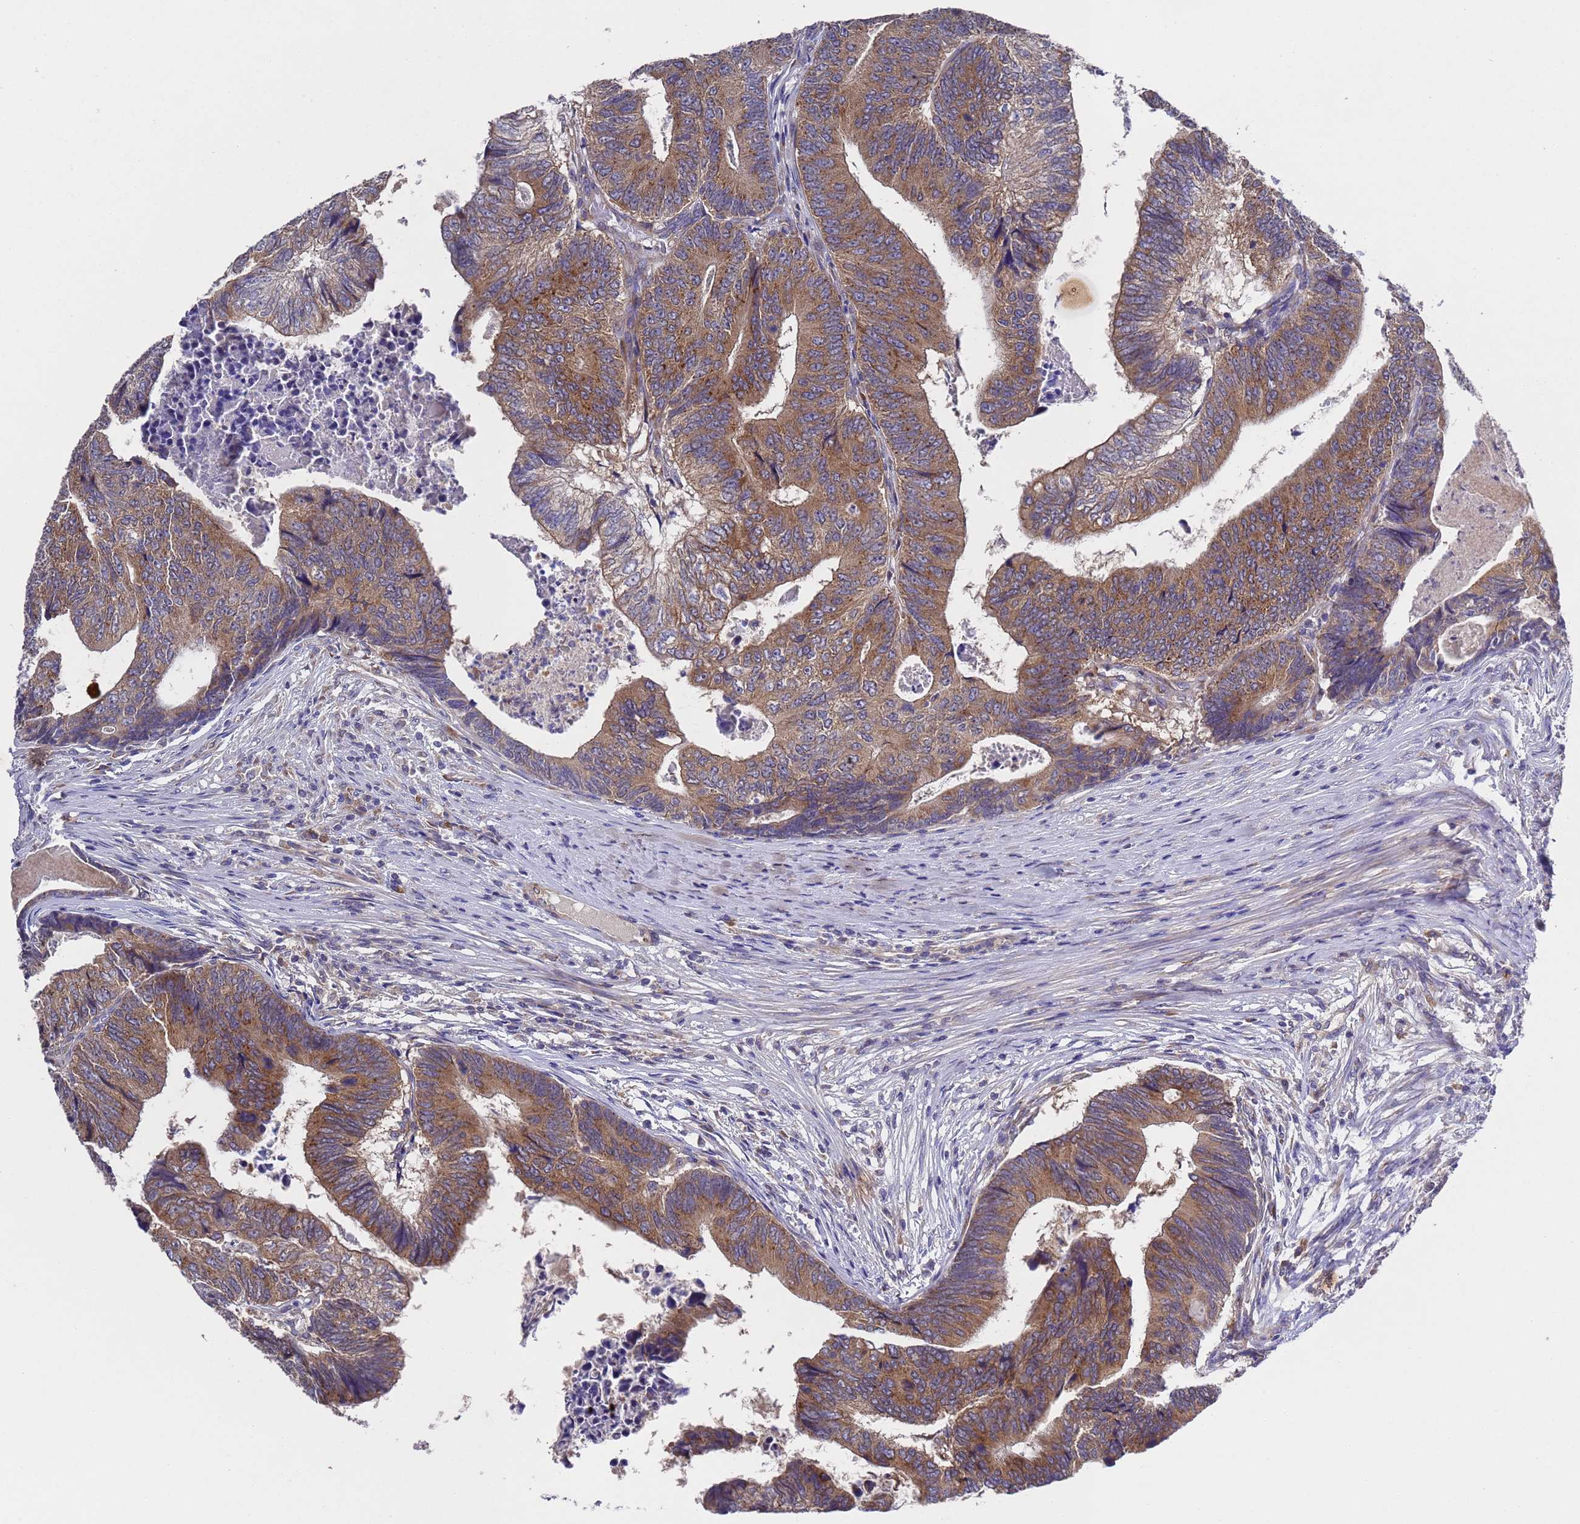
{"staining": {"intensity": "moderate", "quantity": ">75%", "location": "cytoplasmic/membranous"}, "tissue": "colorectal cancer", "cell_type": "Tumor cells", "image_type": "cancer", "snomed": [{"axis": "morphology", "description": "Adenocarcinoma, NOS"}, {"axis": "topography", "description": "Colon"}], "caption": "Immunohistochemical staining of colorectal adenocarcinoma reveals medium levels of moderate cytoplasmic/membranous protein positivity in approximately >75% of tumor cells.", "gene": "DCAF12L2", "patient": {"sex": "female", "age": 67}}